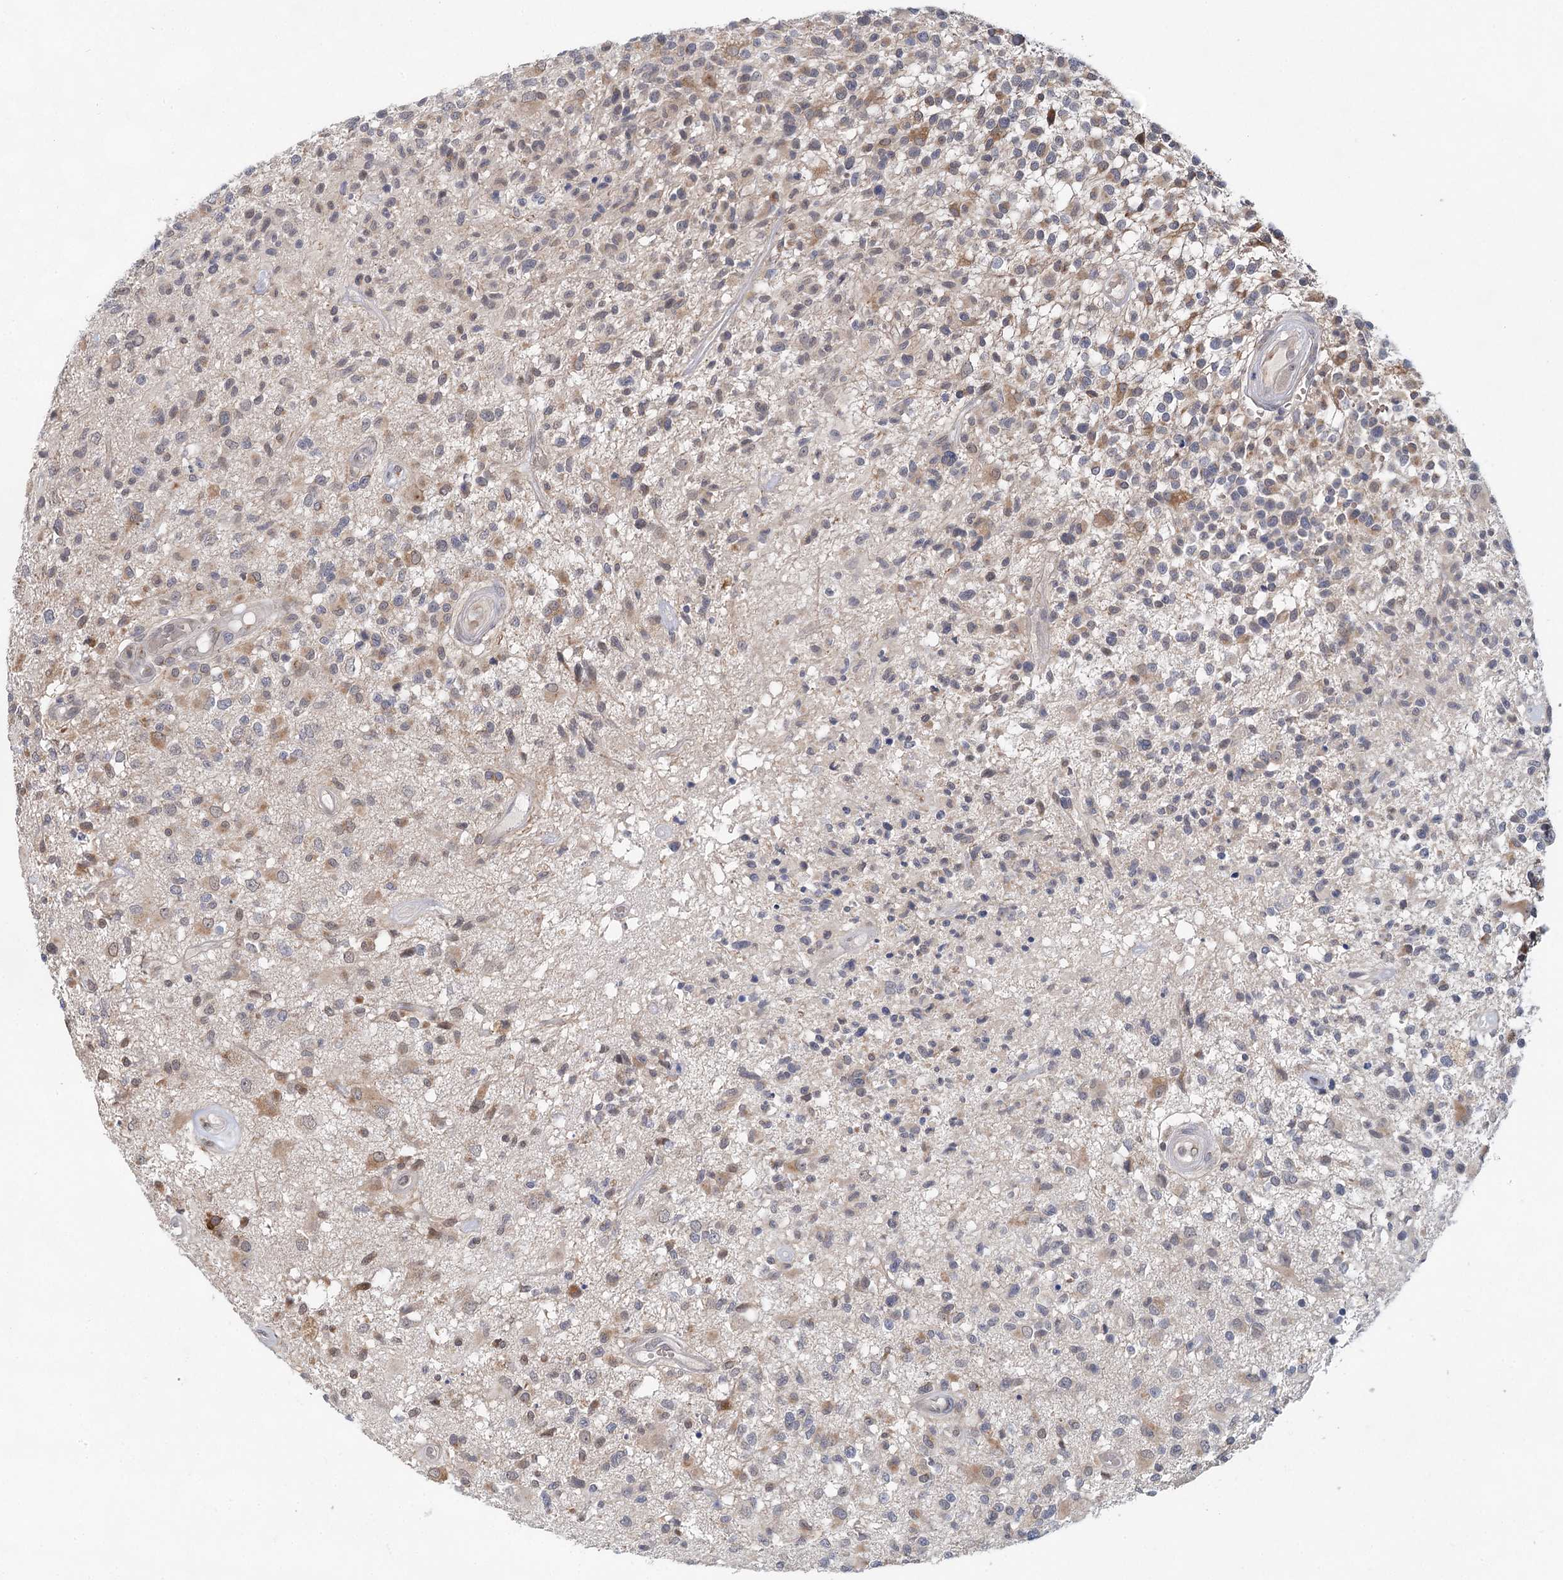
{"staining": {"intensity": "weak", "quantity": "<25%", "location": "cytoplasmic/membranous"}, "tissue": "glioma", "cell_type": "Tumor cells", "image_type": "cancer", "snomed": [{"axis": "morphology", "description": "Glioma, malignant, High grade"}, {"axis": "morphology", "description": "Glioblastoma, NOS"}, {"axis": "topography", "description": "Brain"}], "caption": "Immunohistochemistry (IHC) image of human glioma stained for a protein (brown), which exhibits no expression in tumor cells. (DAB (3,3'-diaminobenzidine) immunohistochemistry (IHC), high magnification).", "gene": "BLTP1", "patient": {"sex": "male", "age": 60}}